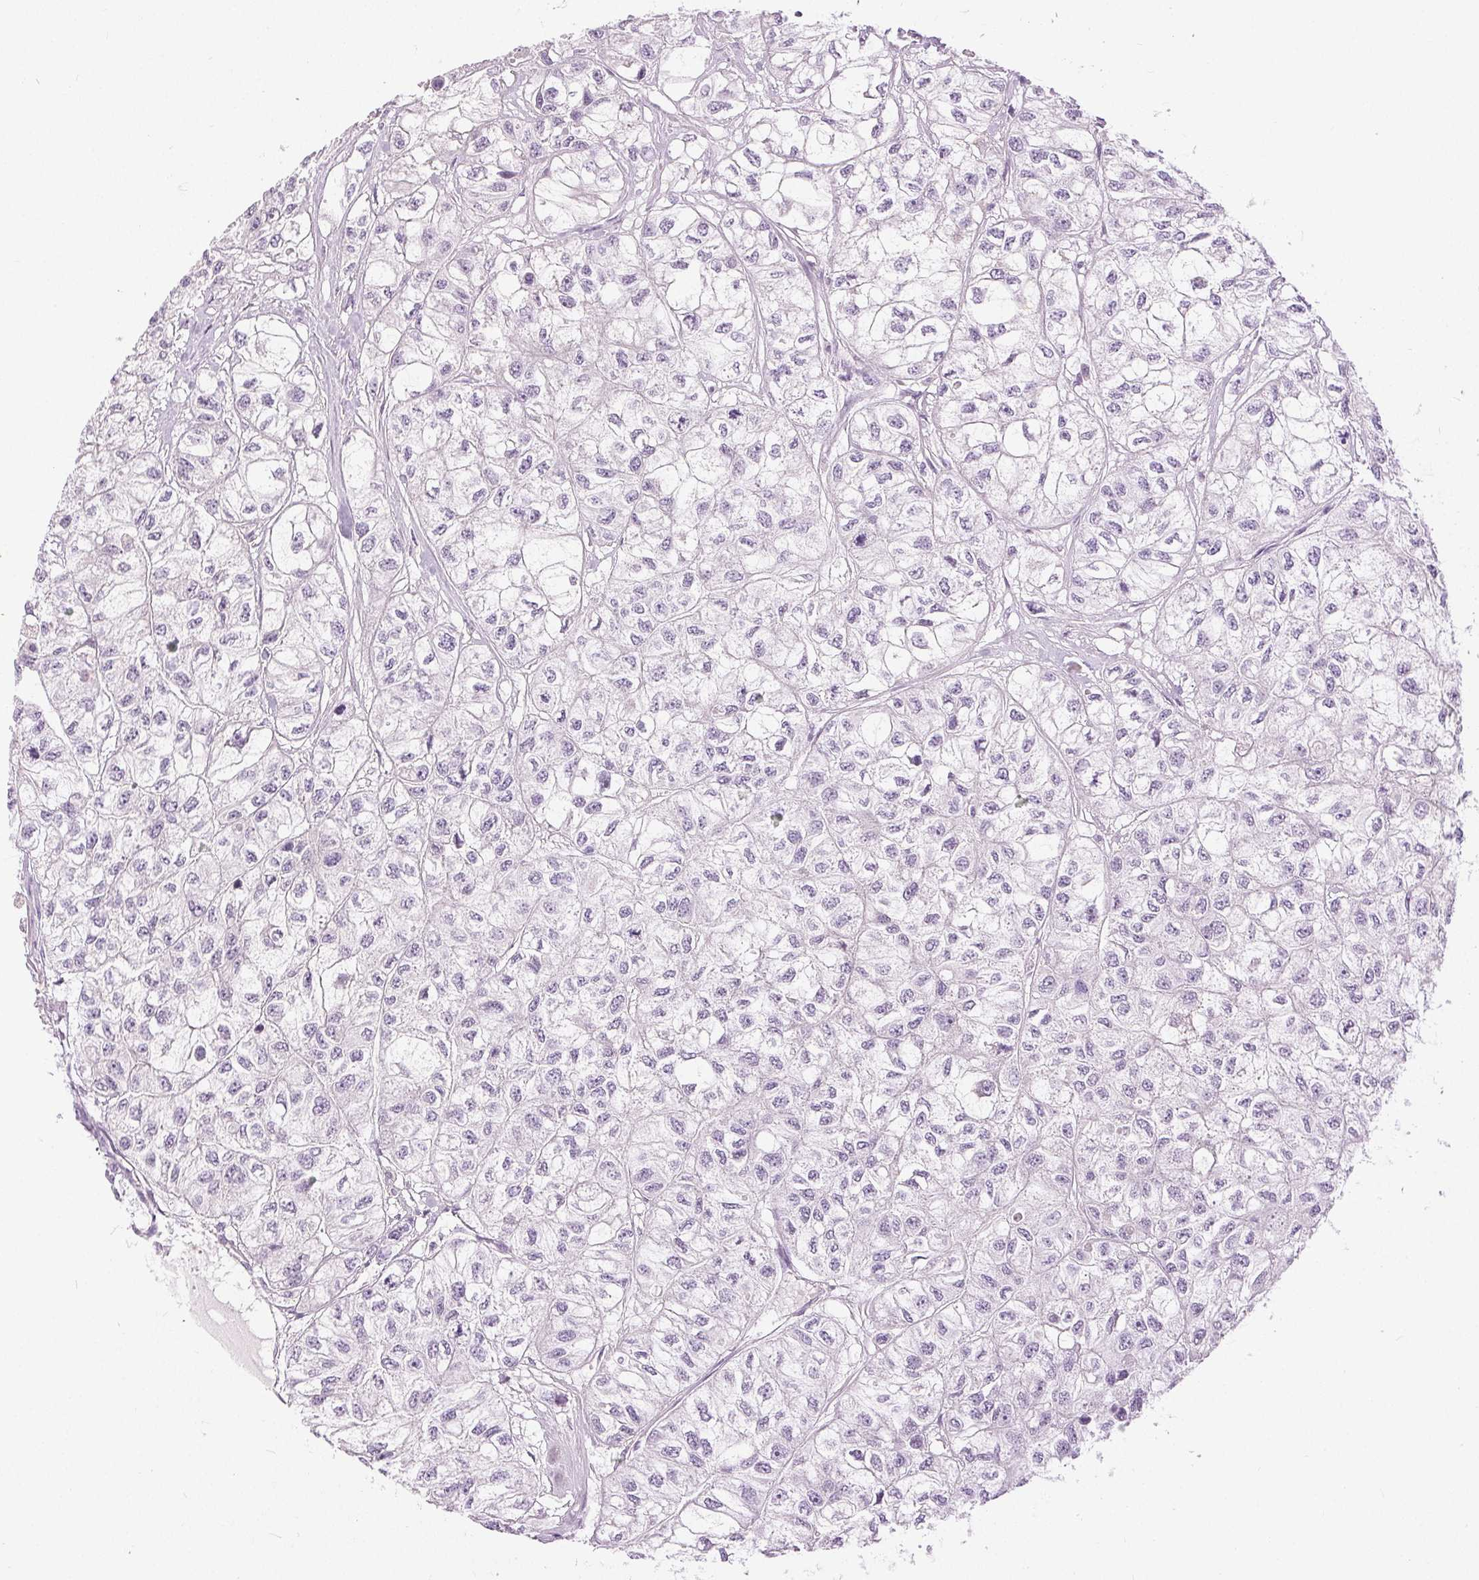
{"staining": {"intensity": "negative", "quantity": "none", "location": "none"}, "tissue": "renal cancer", "cell_type": "Tumor cells", "image_type": "cancer", "snomed": [{"axis": "morphology", "description": "Adenocarcinoma, NOS"}, {"axis": "topography", "description": "Kidney"}], "caption": "Renal cancer stained for a protein using IHC shows no expression tumor cells.", "gene": "DSG3", "patient": {"sex": "male", "age": 56}}